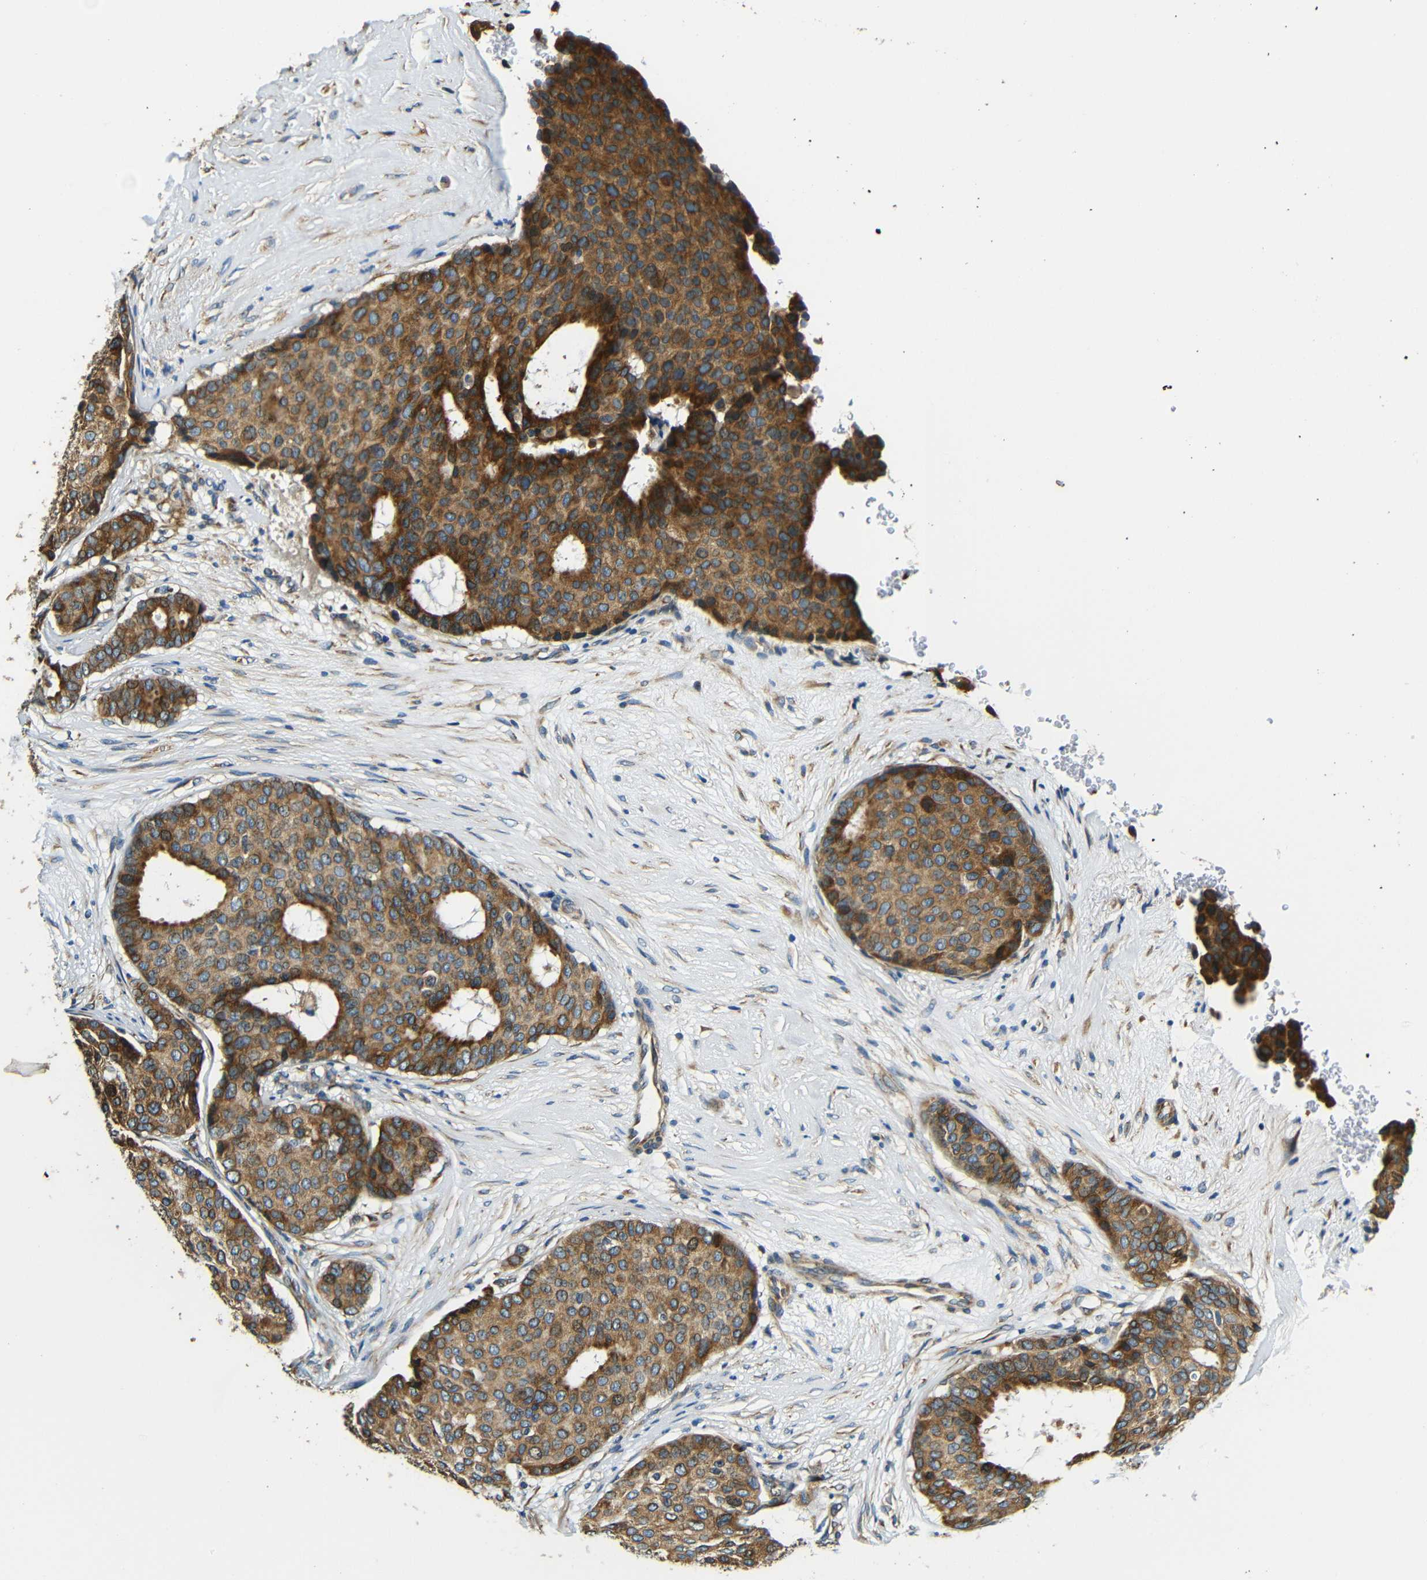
{"staining": {"intensity": "strong", "quantity": ">75%", "location": "cytoplasmic/membranous"}, "tissue": "breast cancer", "cell_type": "Tumor cells", "image_type": "cancer", "snomed": [{"axis": "morphology", "description": "Duct carcinoma"}, {"axis": "topography", "description": "Breast"}], "caption": "The histopathology image exhibits immunohistochemical staining of invasive ductal carcinoma (breast). There is strong cytoplasmic/membranous expression is present in about >75% of tumor cells.", "gene": "VAPB", "patient": {"sex": "female", "age": 75}}